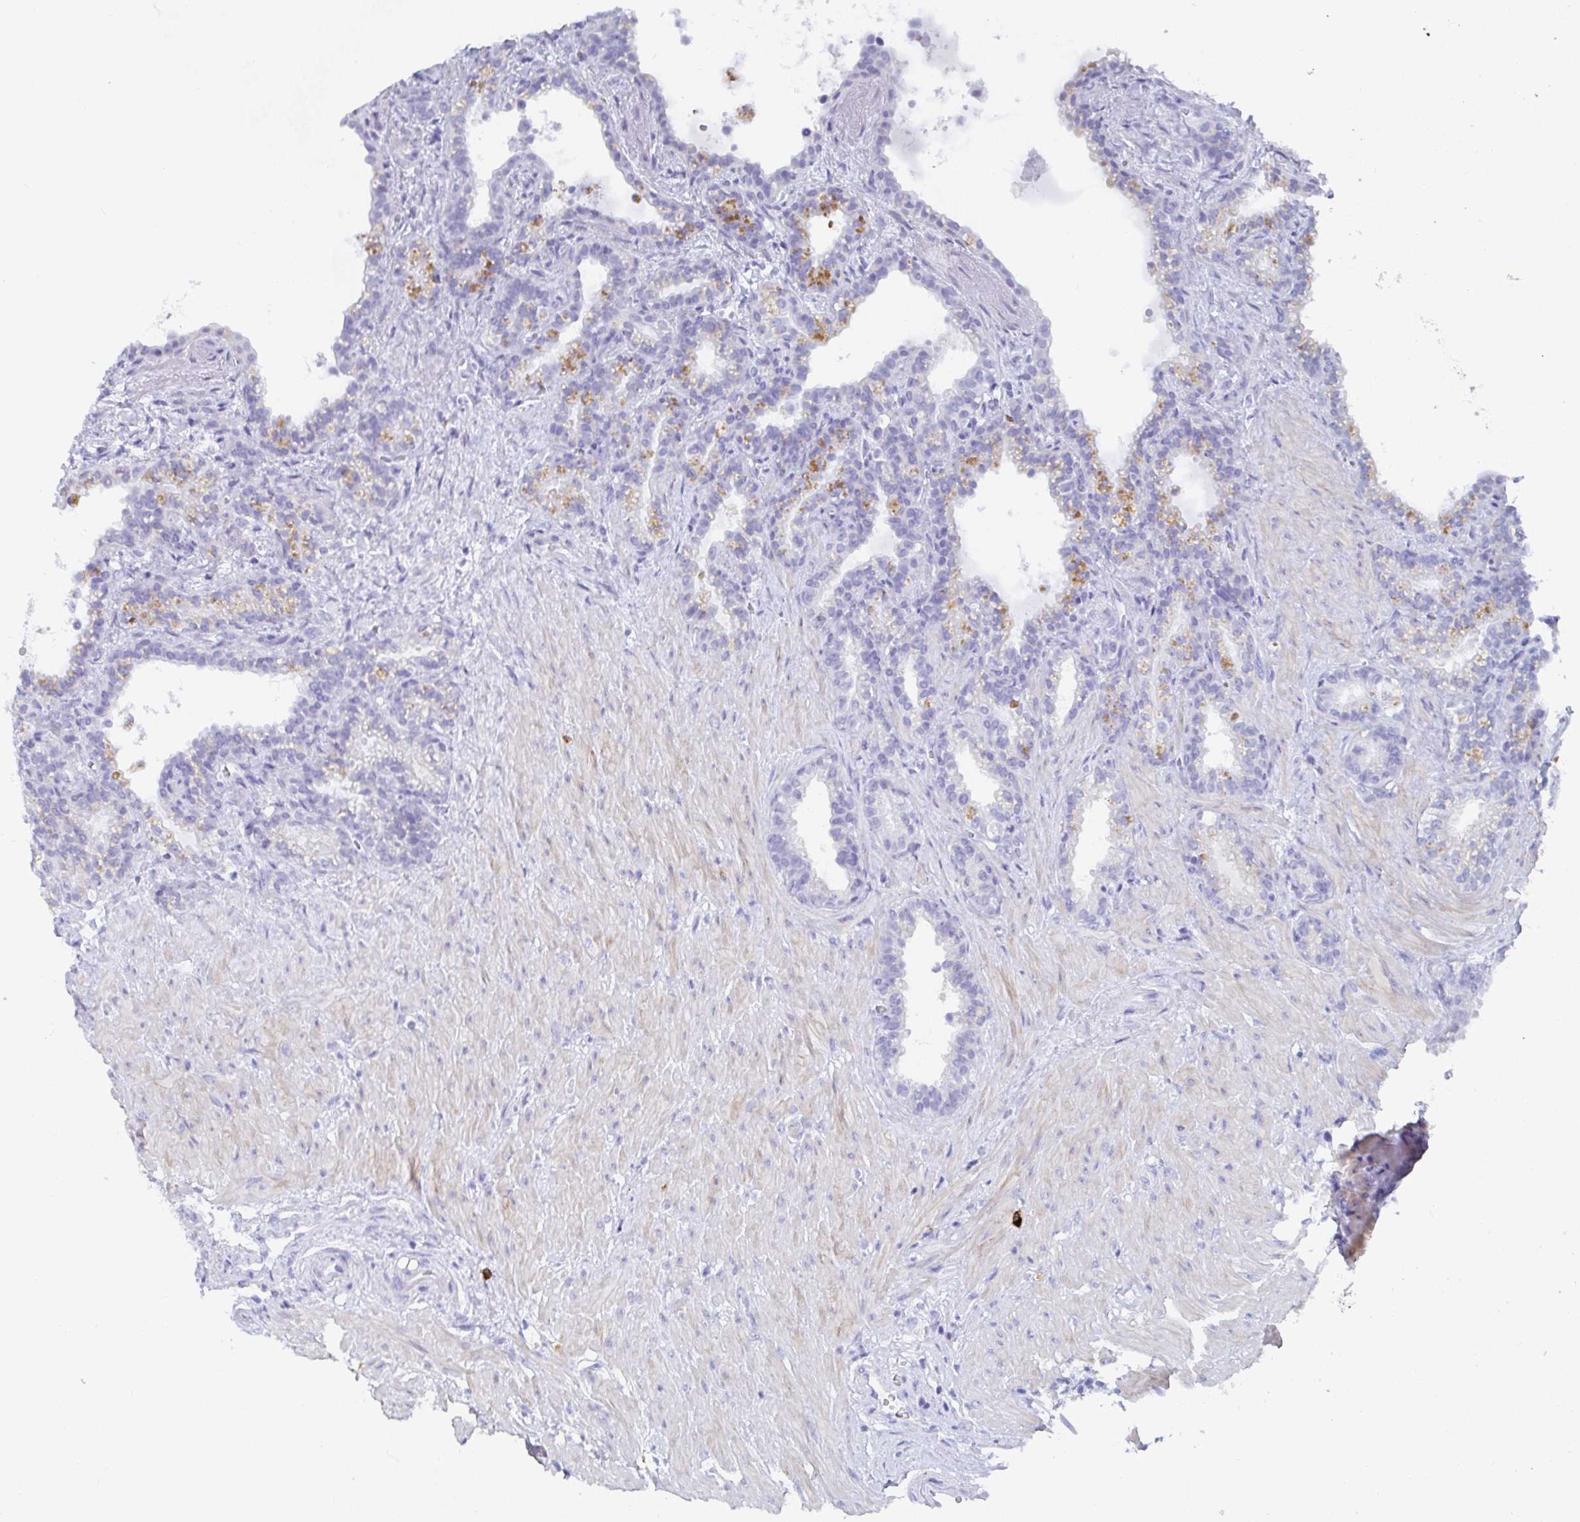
{"staining": {"intensity": "negative", "quantity": "none", "location": "none"}, "tissue": "seminal vesicle", "cell_type": "Glandular cells", "image_type": "normal", "snomed": [{"axis": "morphology", "description": "Normal tissue, NOS"}, {"axis": "topography", "description": "Seminal veicle"}], "caption": "DAB immunohistochemical staining of unremarkable seminal vesicle reveals no significant positivity in glandular cells. (DAB immunohistochemistry (IHC) visualized using brightfield microscopy, high magnification).", "gene": "GRIA1", "patient": {"sex": "male", "age": 76}}